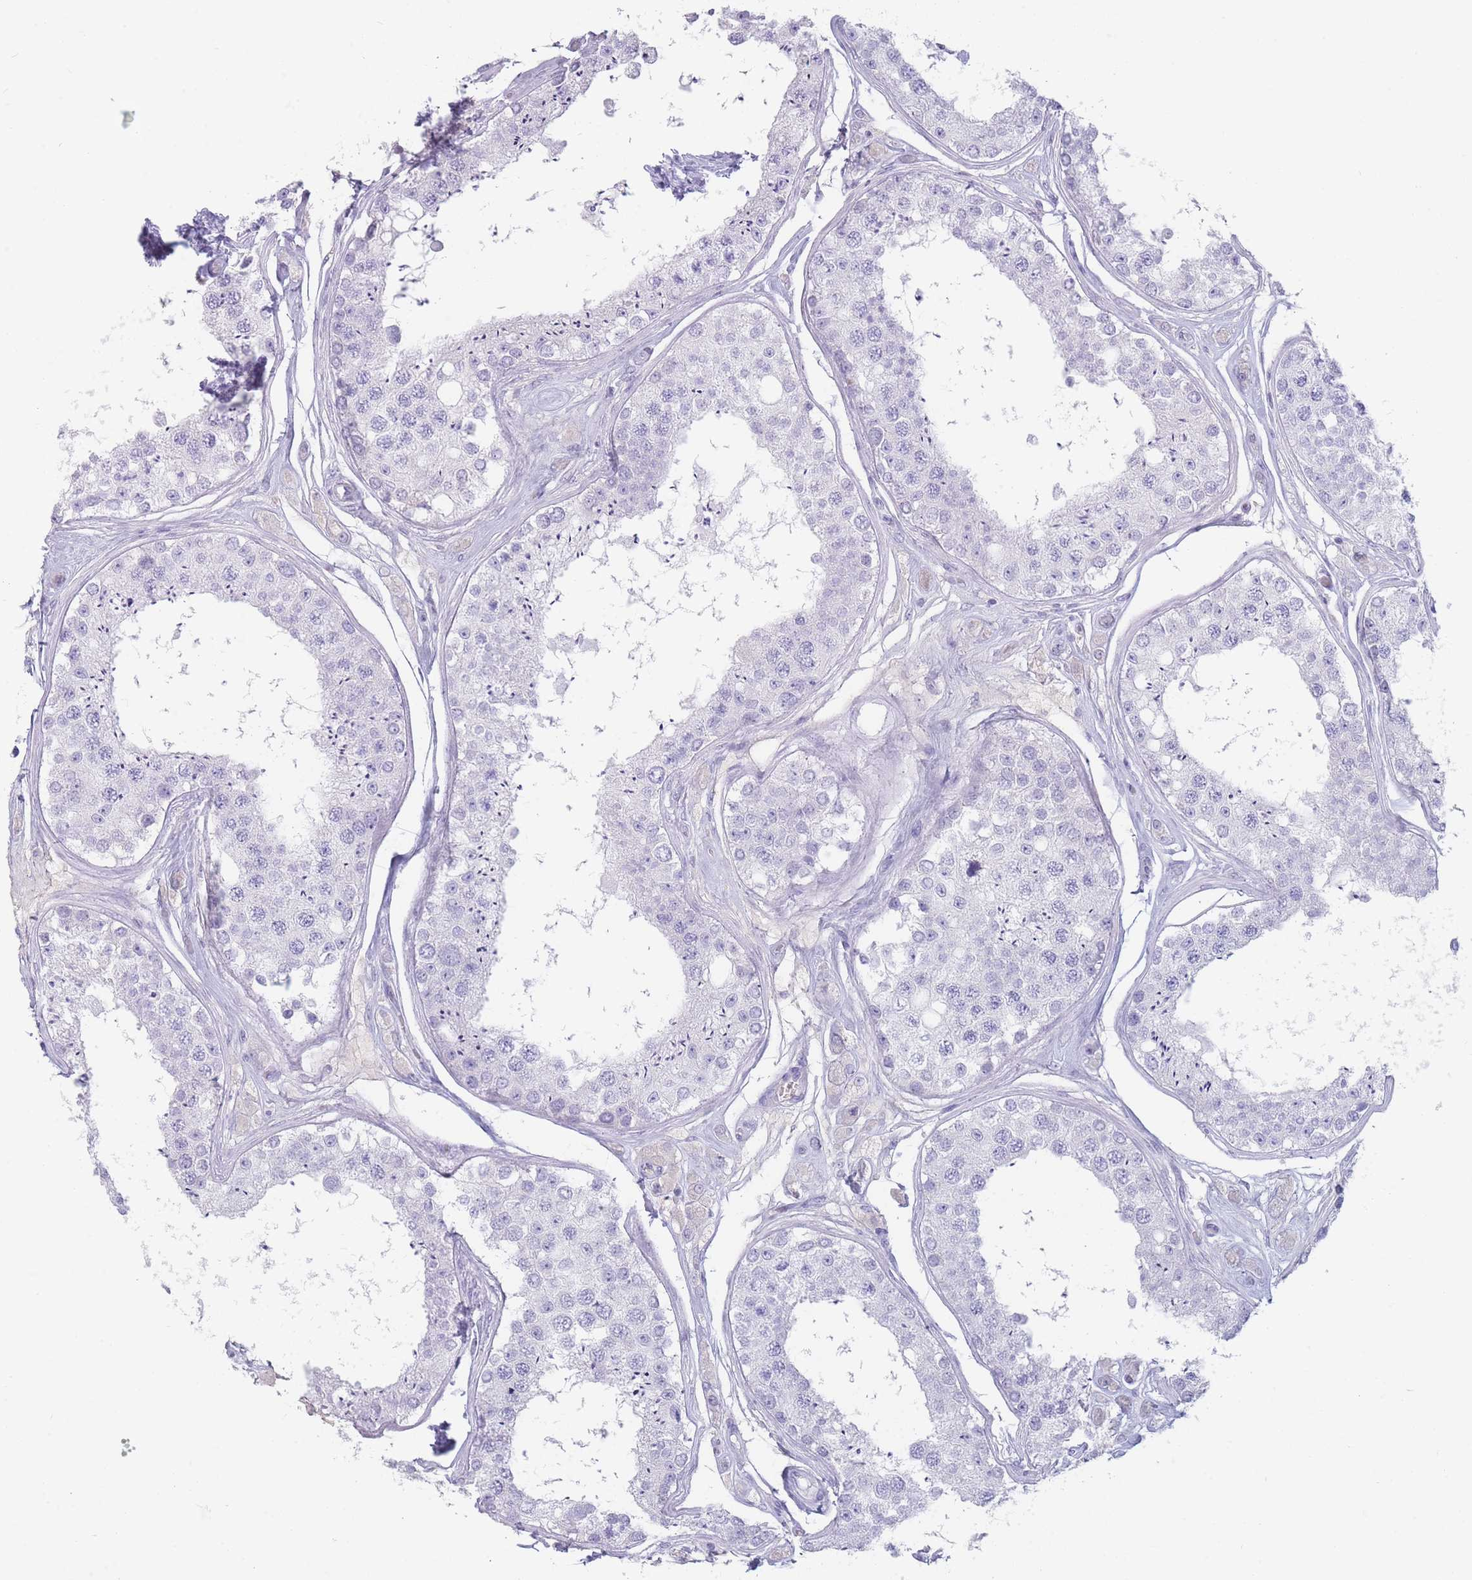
{"staining": {"intensity": "negative", "quantity": "none", "location": "none"}, "tissue": "testis", "cell_type": "Cells in seminiferous ducts", "image_type": "normal", "snomed": [{"axis": "morphology", "description": "Normal tissue, NOS"}, {"axis": "topography", "description": "Testis"}], "caption": "Immunohistochemical staining of unremarkable human testis exhibits no significant expression in cells in seminiferous ducts. (DAB (3,3'-diaminobenzidine) immunohistochemistry (IHC) visualized using brightfield microscopy, high magnification).", "gene": "GPR12", "patient": {"sex": "male", "age": 25}}